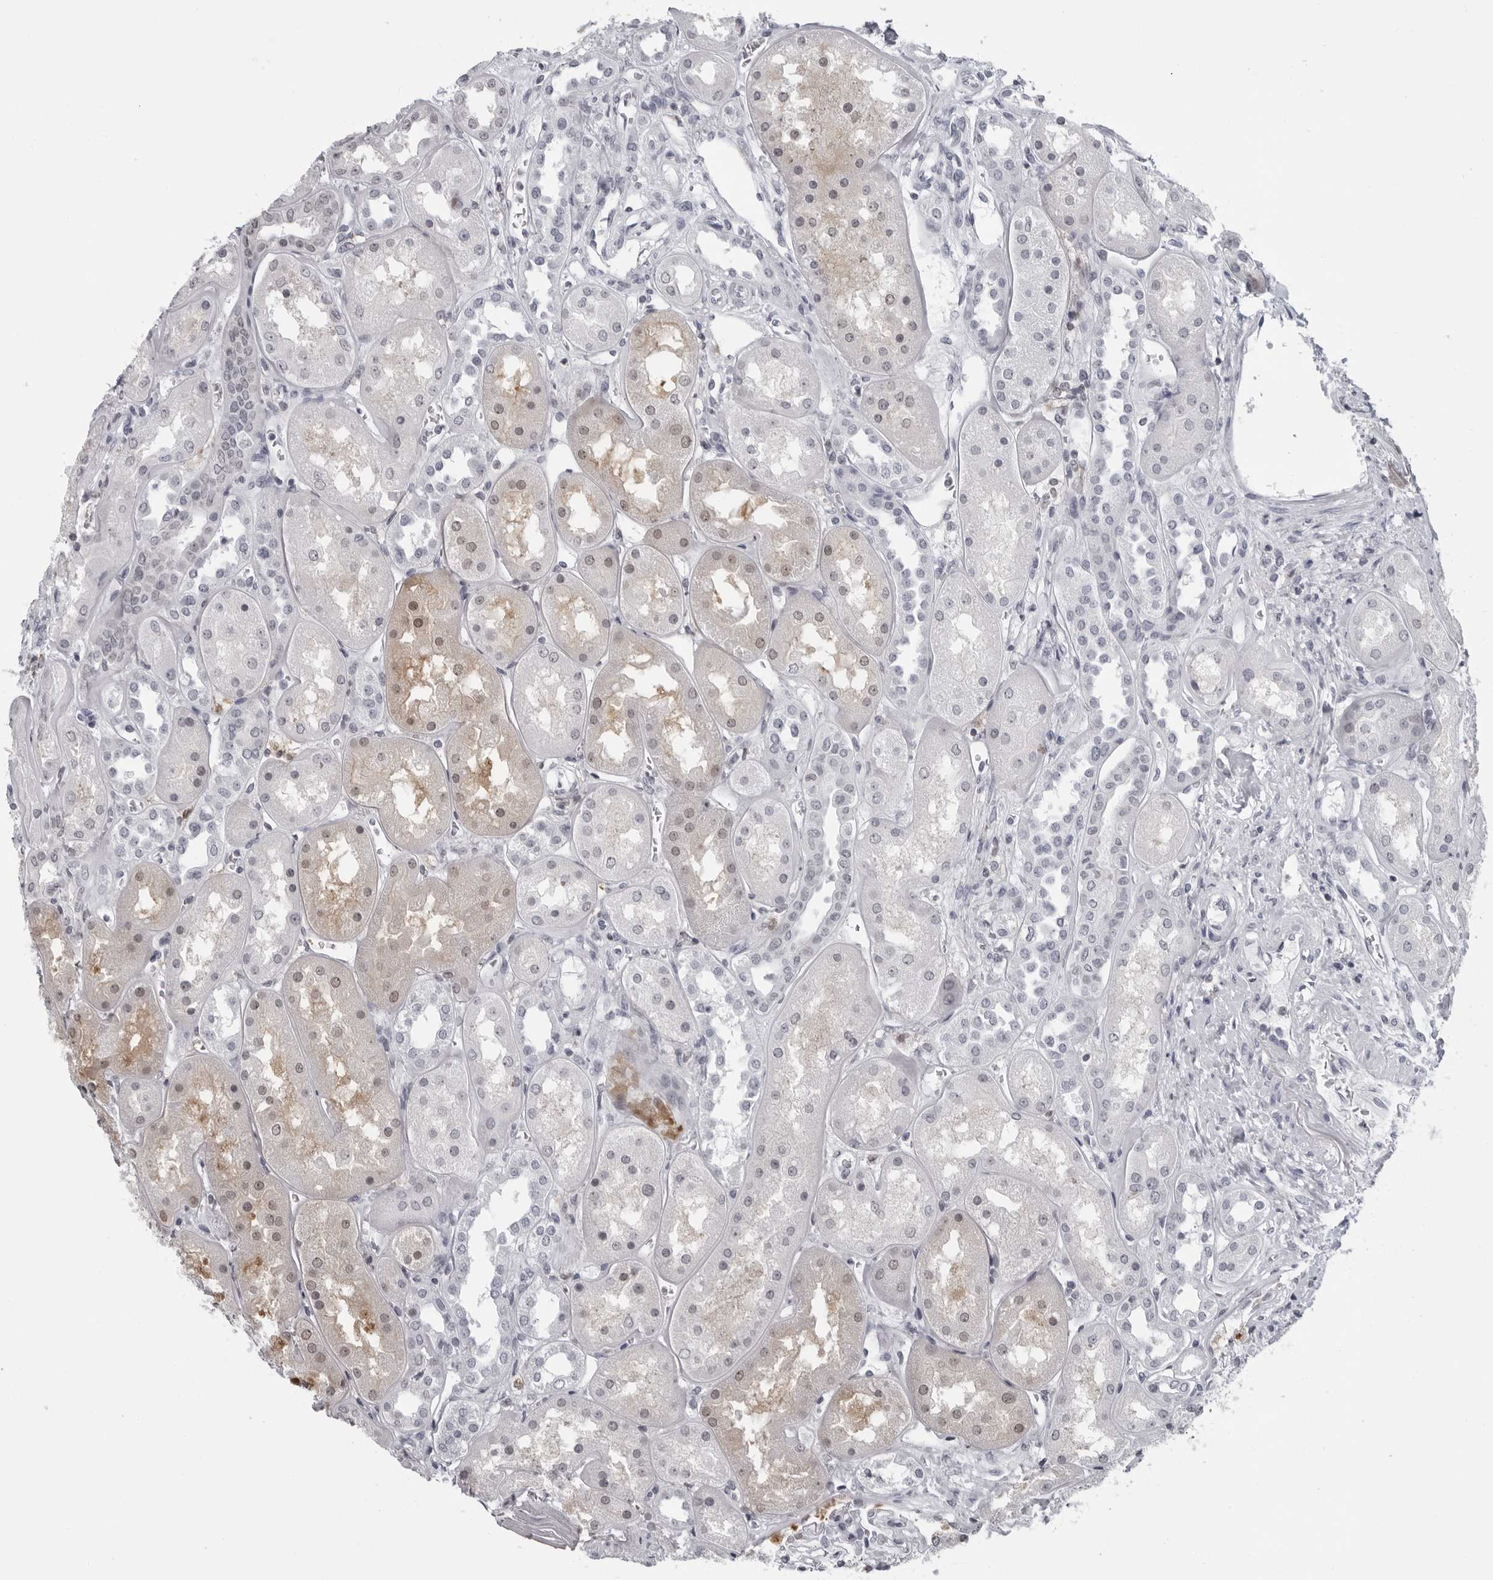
{"staining": {"intensity": "negative", "quantity": "none", "location": "none"}, "tissue": "kidney", "cell_type": "Cells in glomeruli", "image_type": "normal", "snomed": [{"axis": "morphology", "description": "Normal tissue, NOS"}, {"axis": "topography", "description": "Kidney"}], "caption": "DAB immunohistochemical staining of normal human kidney reveals no significant staining in cells in glomeruli.", "gene": "LZIC", "patient": {"sex": "male", "age": 70}}